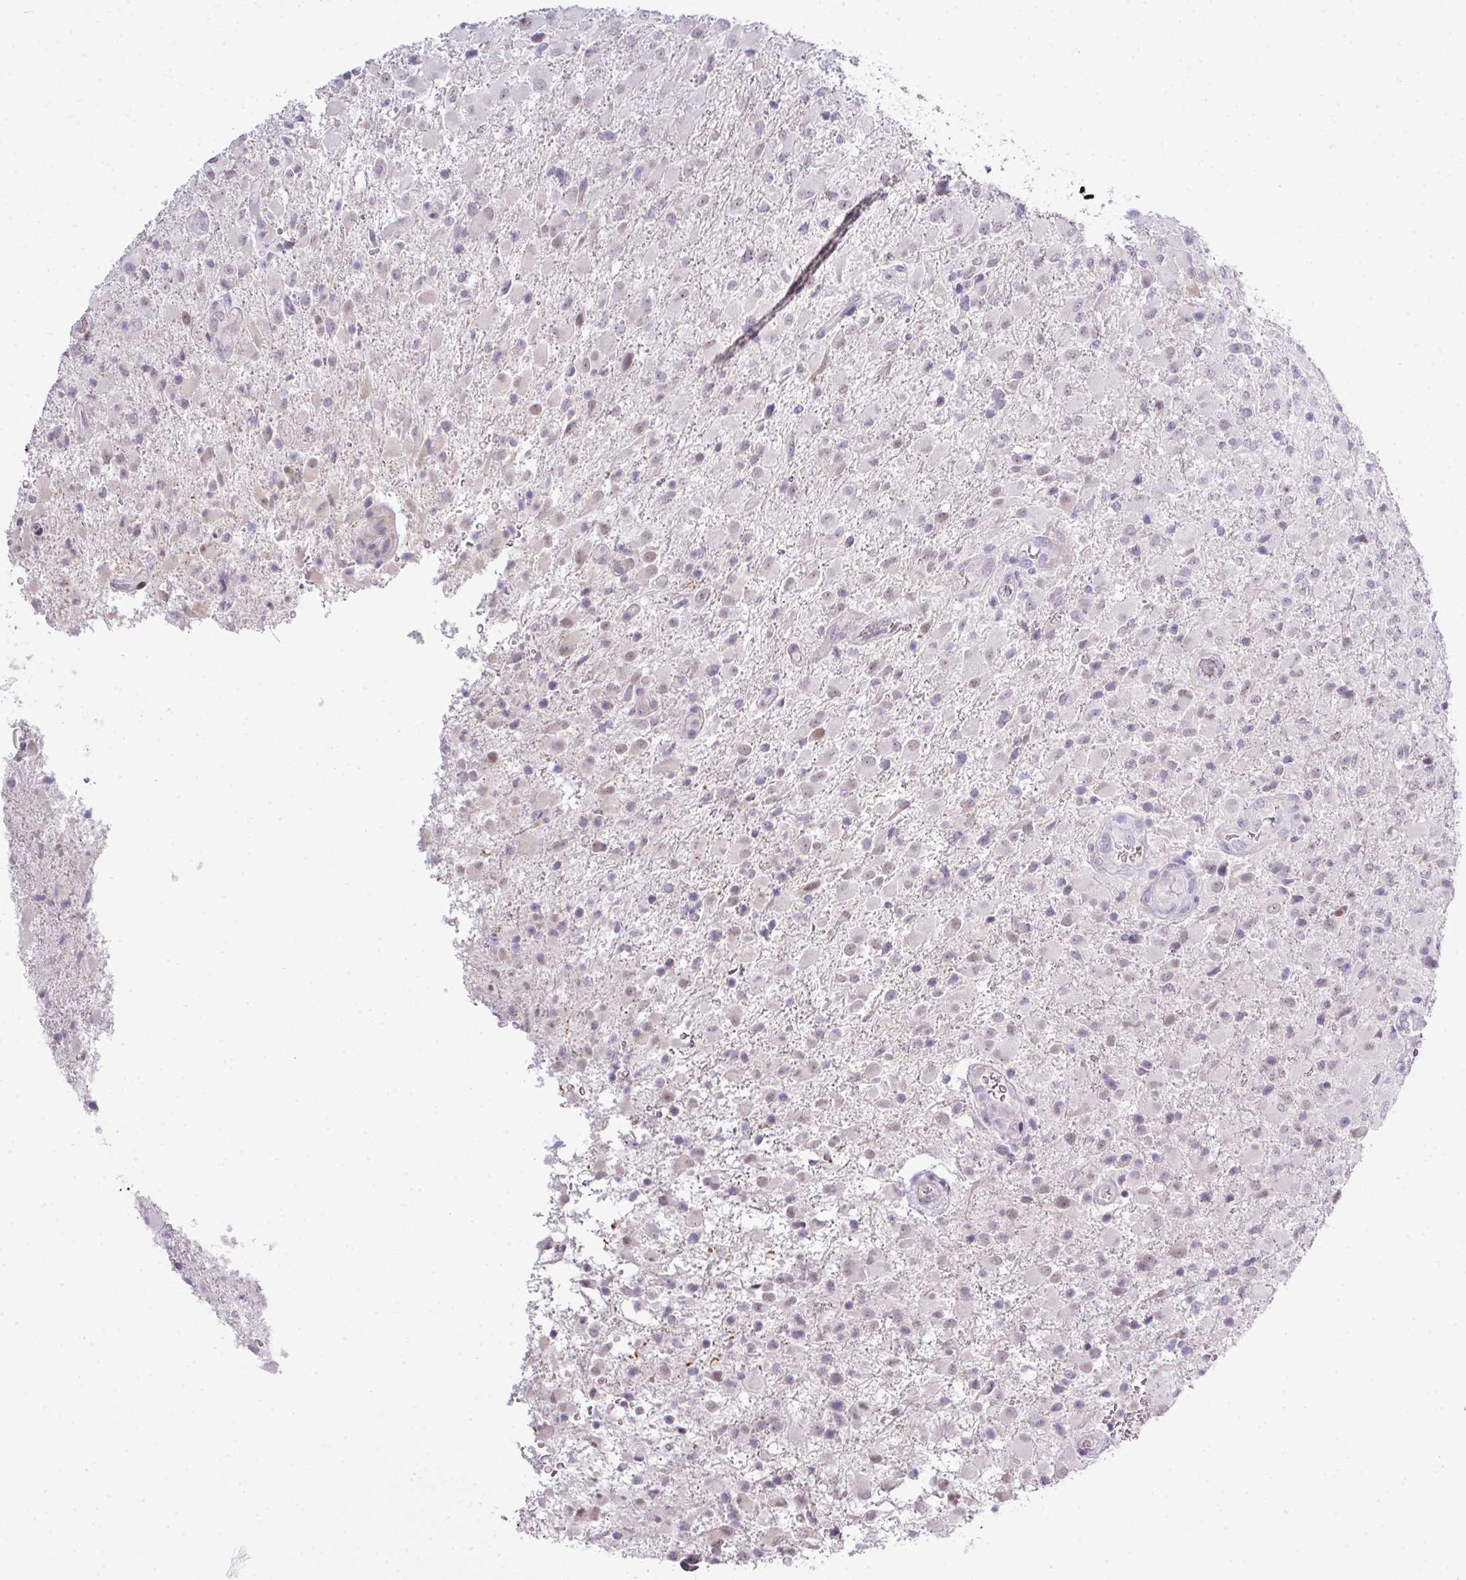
{"staining": {"intensity": "weak", "quantity": "25%-75%", "location": "nuclear"}, "tissue": "glioma", "cell_type": "Tumor cells", "image_type": "cancer", "snomed": [{"axis": "morphology", "description": "Glioma, malignant, Low grade"}, {"axis": "topography", "description": "Brain"}], "caption": "Malignant low-grade glioma was stained to show a protein in brown. There is low levels of weak nuclear expression in approximately 25%-75% of tumor cells.", "gene": "ZNF688", "patient": {"sex": "male", "age": 65}}